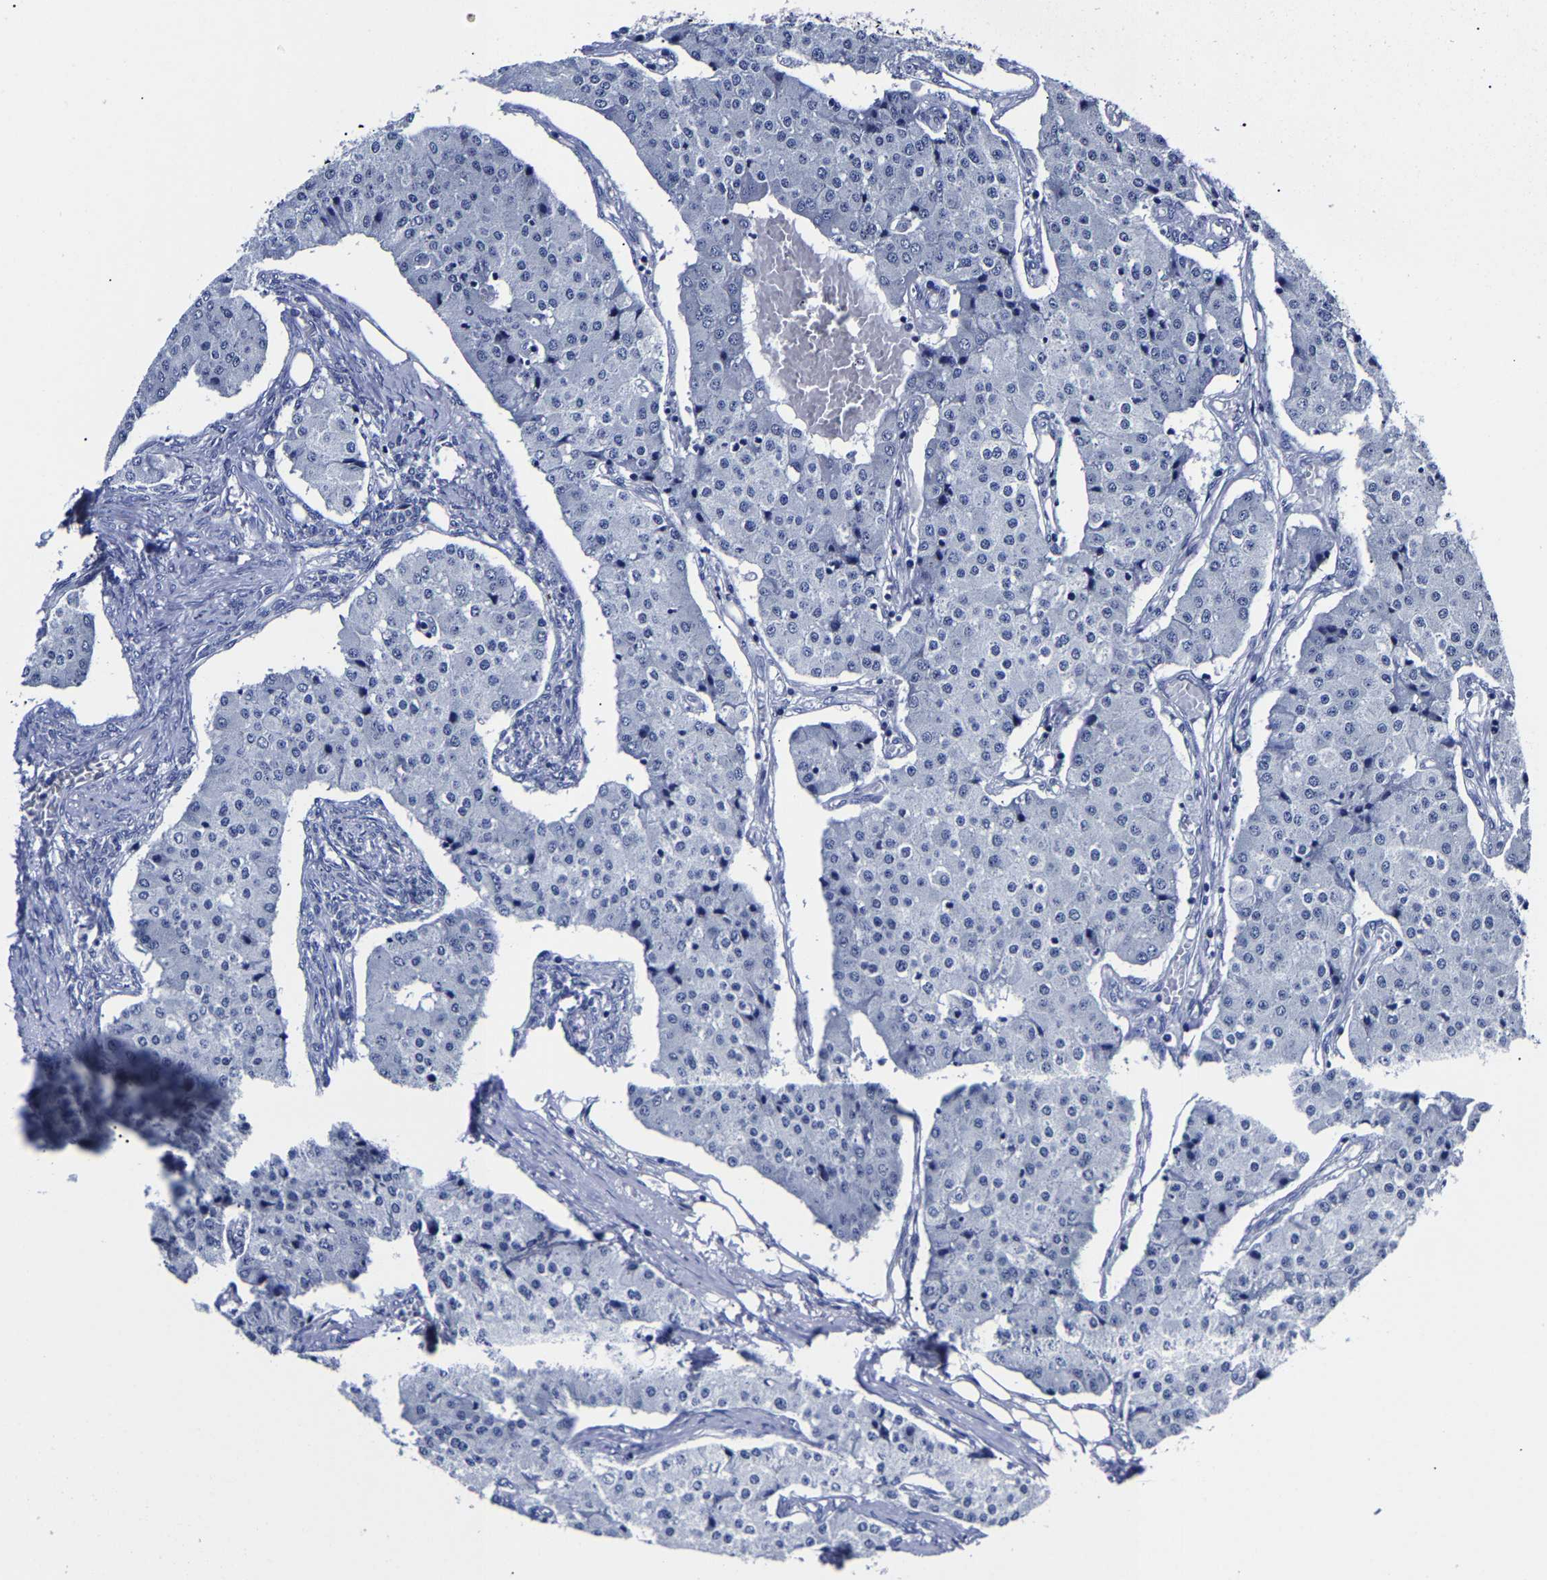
{"staining": {"intensity": "negative", "quantity": "none", "location": "none"}, "tissue": "carcinoid", "cell_type": "Tumor cells", "image_type": "cancer", "snomed": [{"axis": "morphology", "description": "Carcinoid, malignant, NOS"}, {"axis": "topography", "description": "Colon"}], "caption": "High power microscopy image of an immunohistochemistry (IHC) micrograph of carcinoid, revealing no significant positivity in tumor cells.", "gene": "CPA2", "patient": {"sex": "female", "age": 52}}